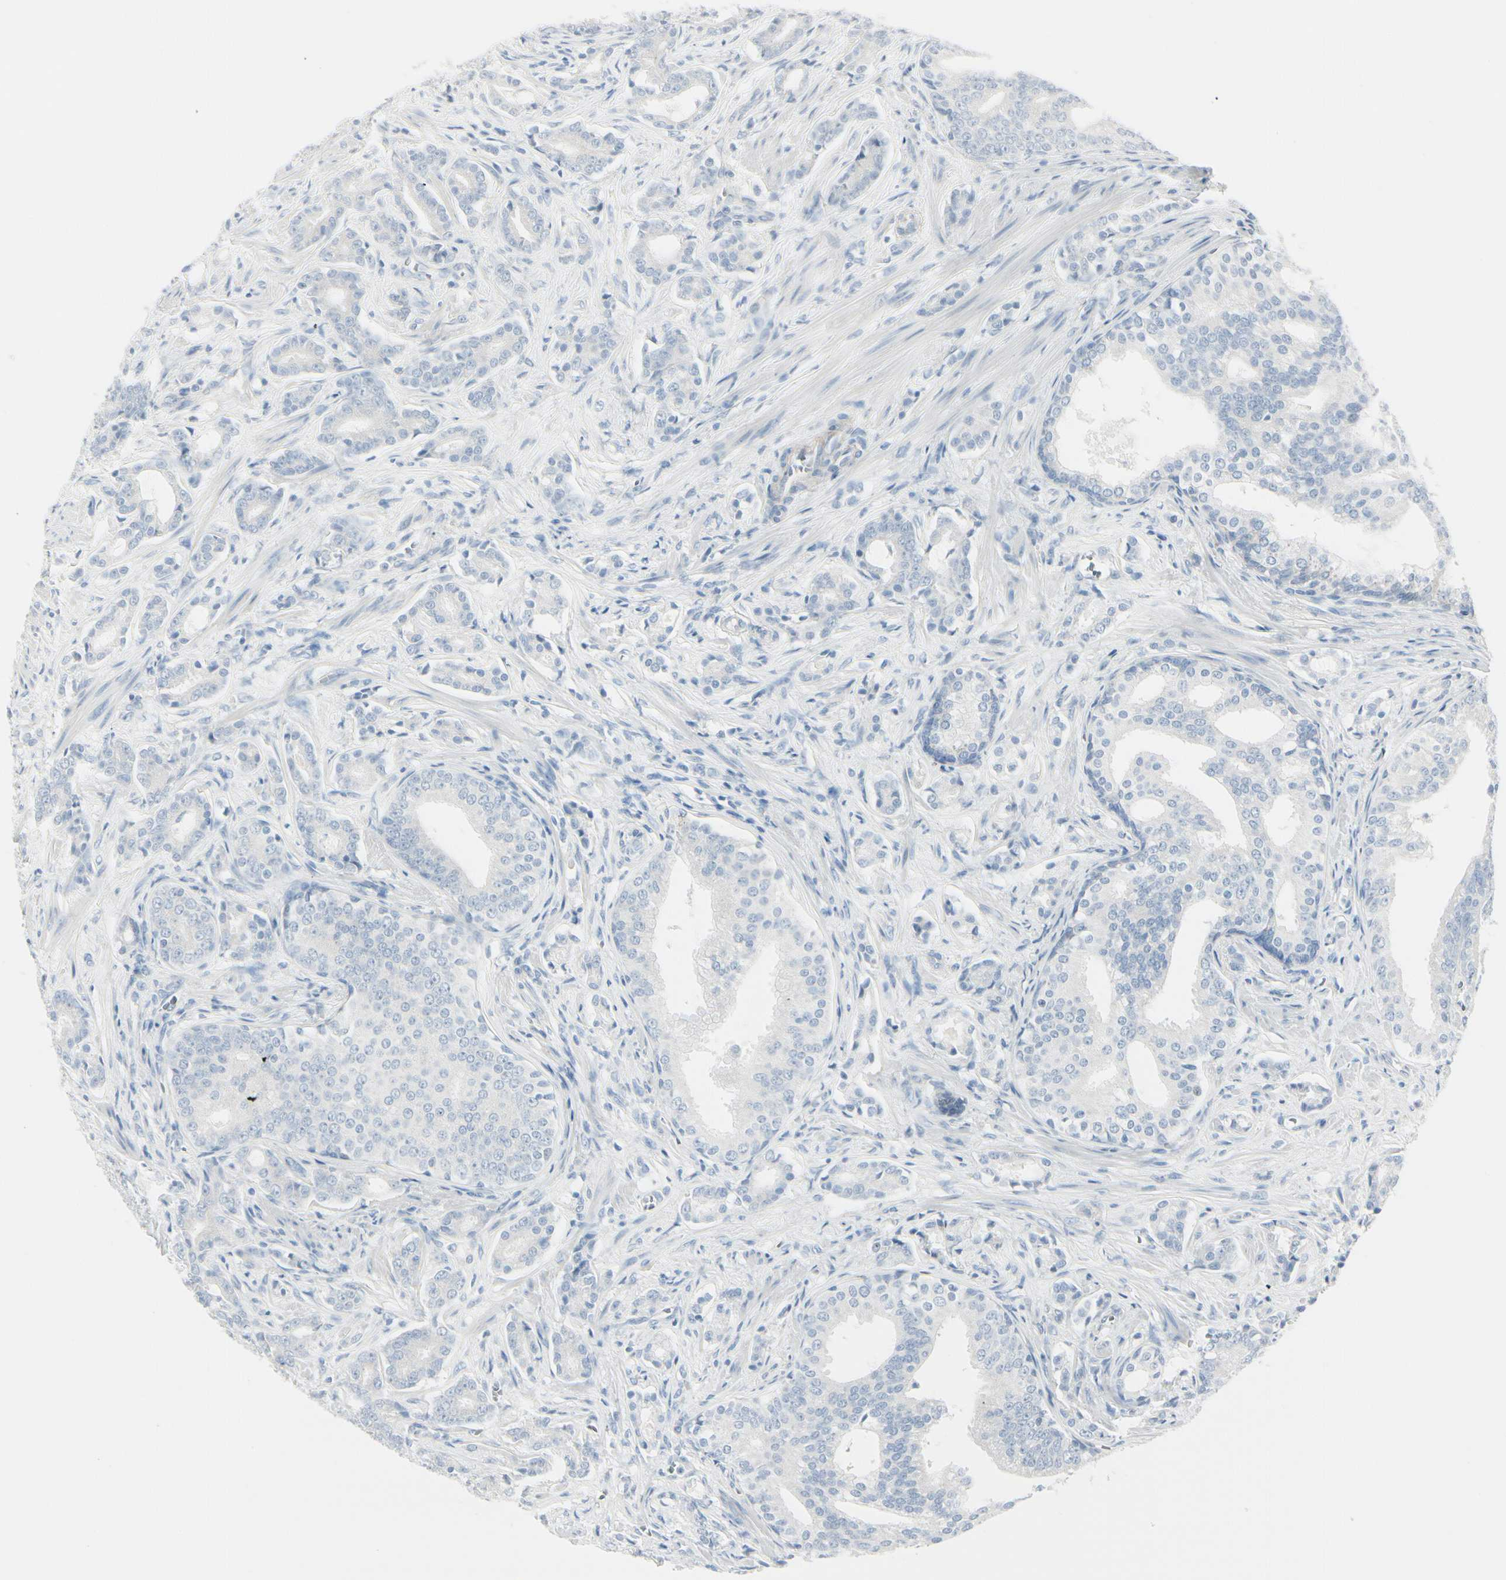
{"staining": {"intensity": "negative", "quantity": "none", "location": "none"}, "tissue": "prostate cancer", "cell_type": "Tumor cells", "image_type": "cancer", "snomed": [{"axis": "morphology", "description": "Adenocarcinoma, Low grade"}, {"axis": "topography", "description": "Prostate"}], "caption": "This is an IHC photomicrograph of human prostate cancer (adenocarcinoma (low-grade)). There is no staining in tumor cells.", "gene": "CDHR5", "patient": {"sex": "male", "age": 58}}